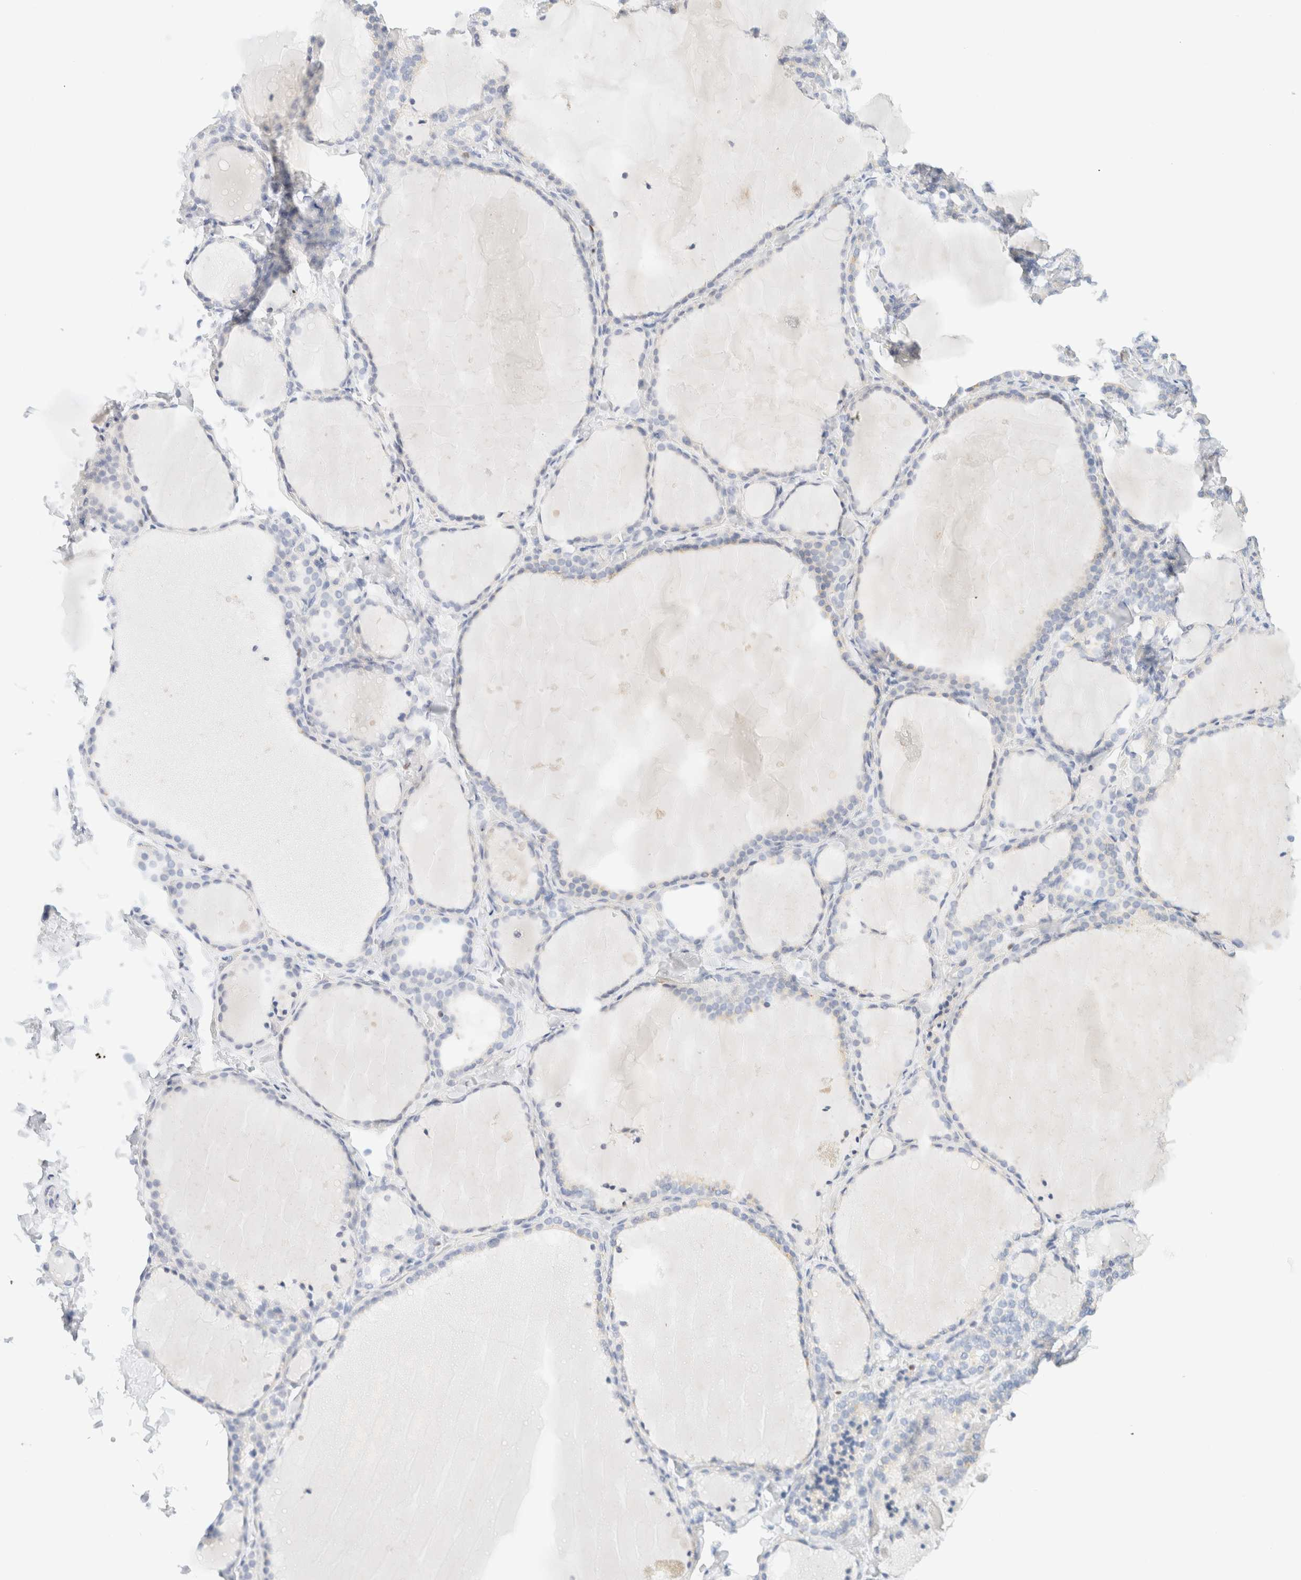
{"staining": {"intensity": "negative", "quantity": "none", "location": "none"}, "tissue": "thyroid gland", "cell_type": "Glandular cells", "image_type": "normal", "snomed": [{"axis": "morphology", "description": "Normal tissue, NOS"}, {"axis": "topography", "description": "Thyroid gland"}], "caption": "Thyroid gland stained for a protein using immunohistochemistry (IHC) shows no staining glandular cells.", "gene": "IKZF3", "patient": {"sex": "female", "age": 22}}